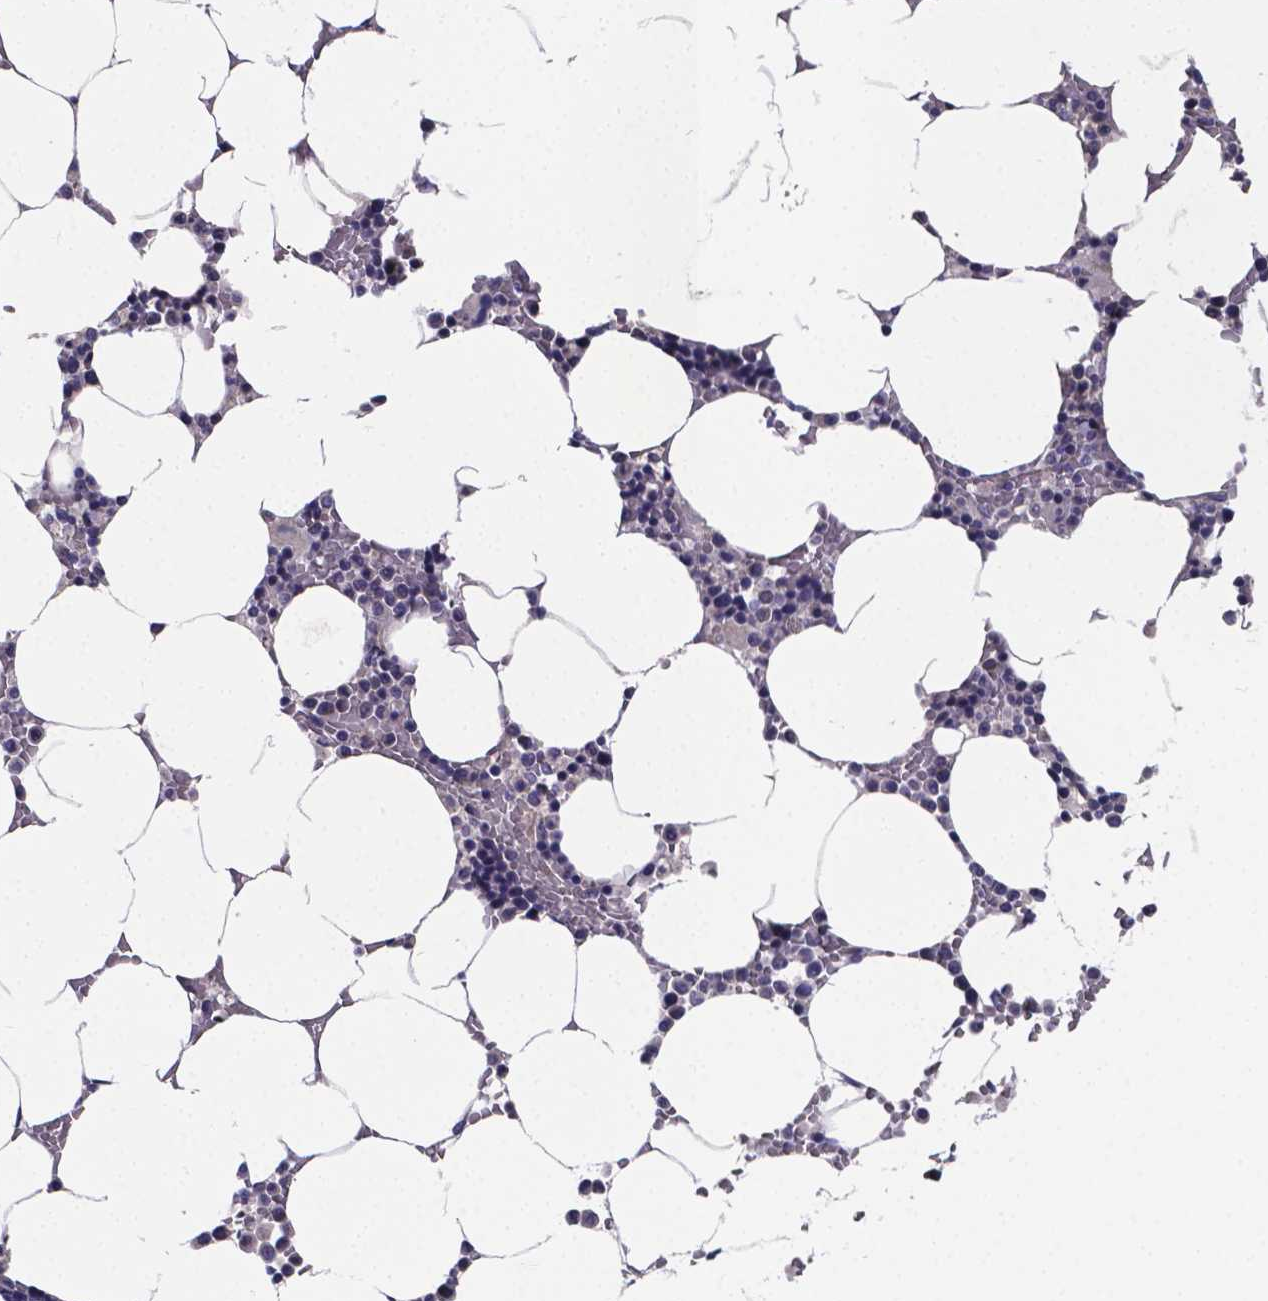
{"staining": {"intensity": "negative", "quantity": "none", "location": "none"}, "tissue": "bone marrow", "cell_type": "Hematopoietic cells", "image_type": "normal", "snomed": [{"axis": "morphology", "description": "Normal tissue, NOS"}, {"axis": "topography", "description": "Bone marrow"}], "caption": "This is a histopathology image of IHC staining of unremarkable bone marrow, which shows no staining in hematopoietic cells.", "gene": "SFRP4", "patient": {"sex": "female", "age": 52}}